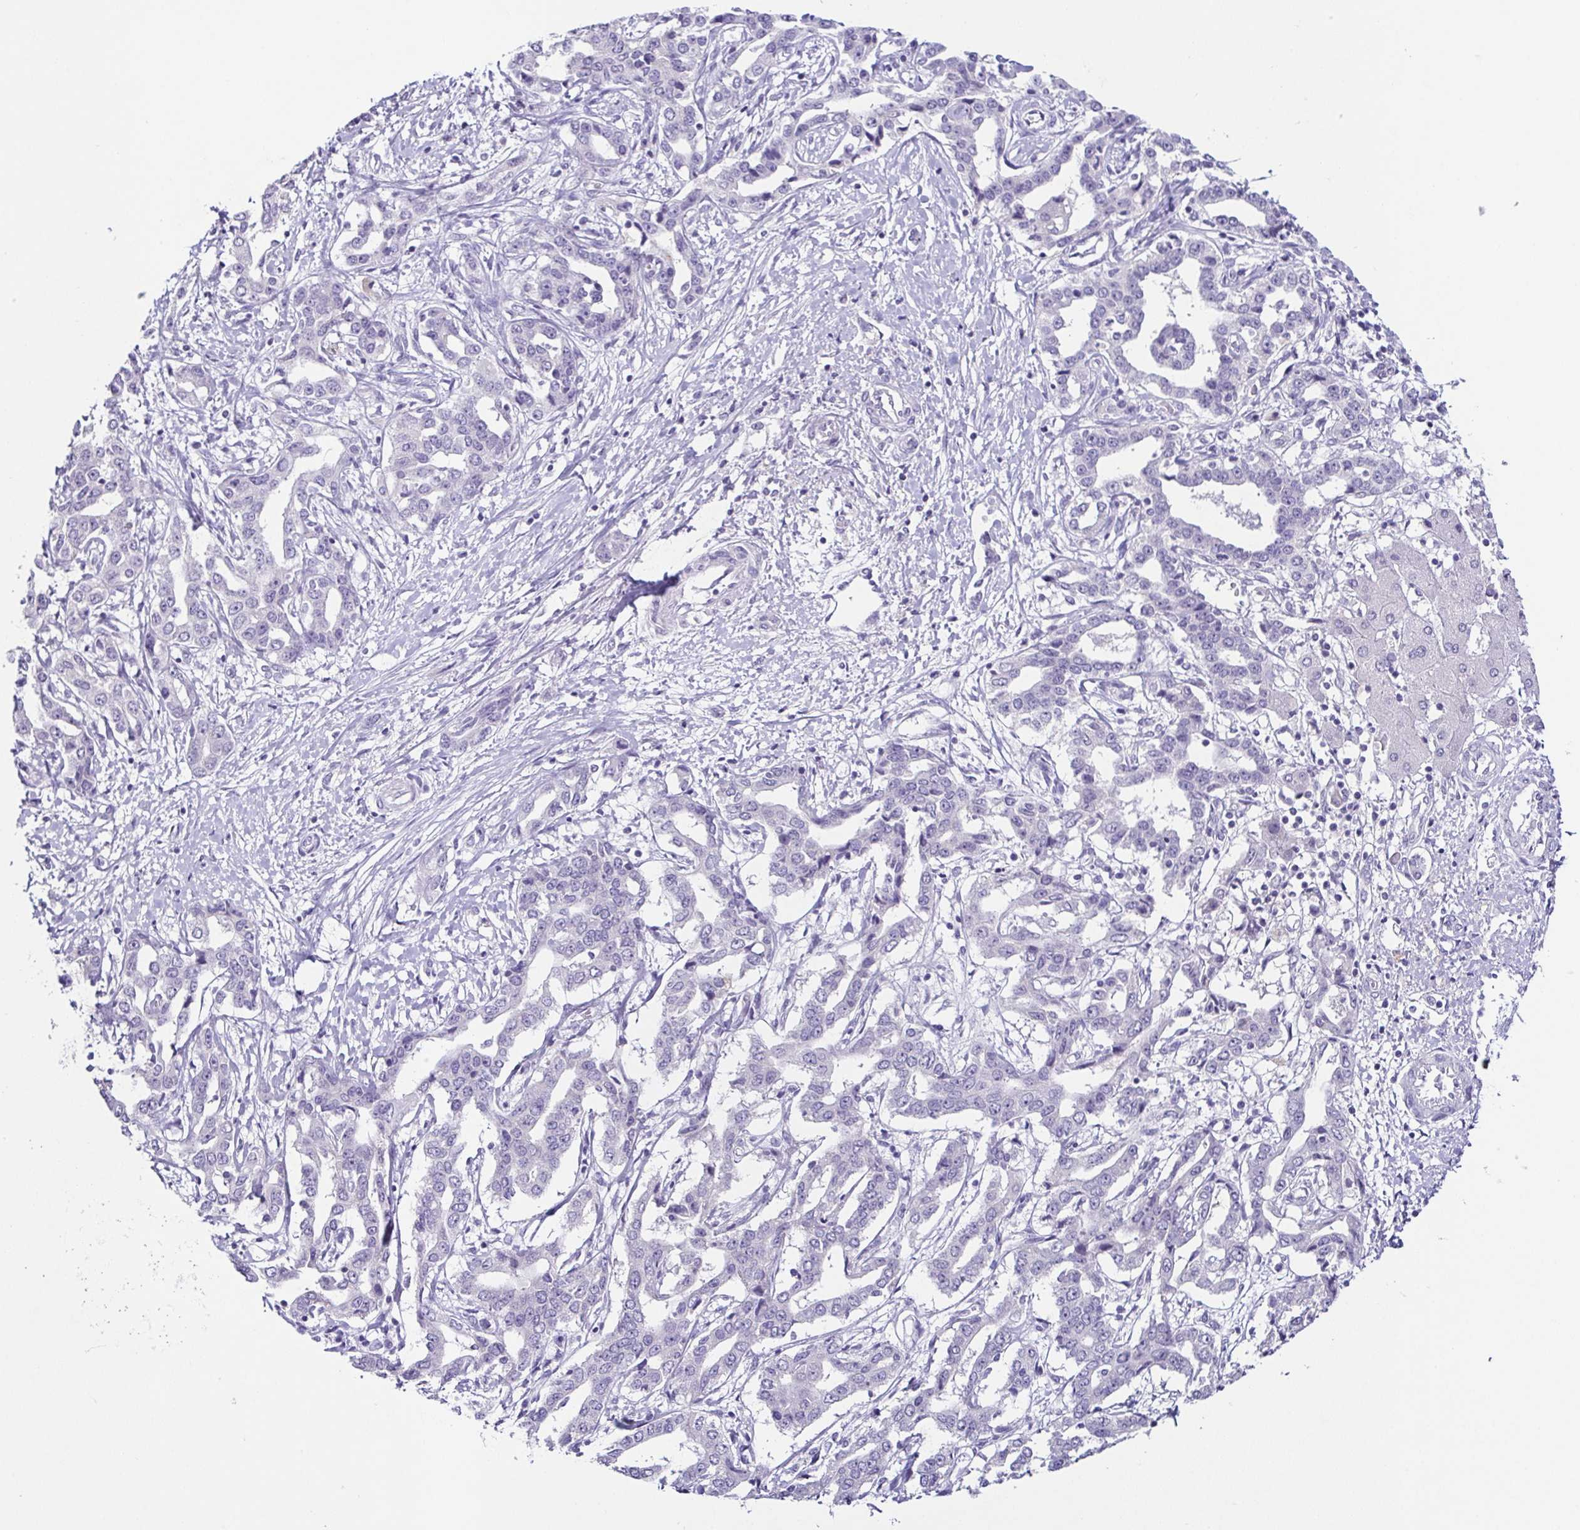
{"staining": {"intensity": "negative", "quantity": "none", "location": "none"}, "tissue": "liver cancer", "cell_type": "Tumor cells", "image_type": "cancer", "snomed": [{"axis": "morphology", "description": "Cholangiocarcinoma"}, {"axis": "topography", "description": "Liver"}], "caption": "This is an immunohistochemistry (IHC) photomicrograph of human cholangiocarcinoma (liver). There is no staining in tumor cells.", "gene": "TP73", "patient": {"sex": "male", "age": 59}}